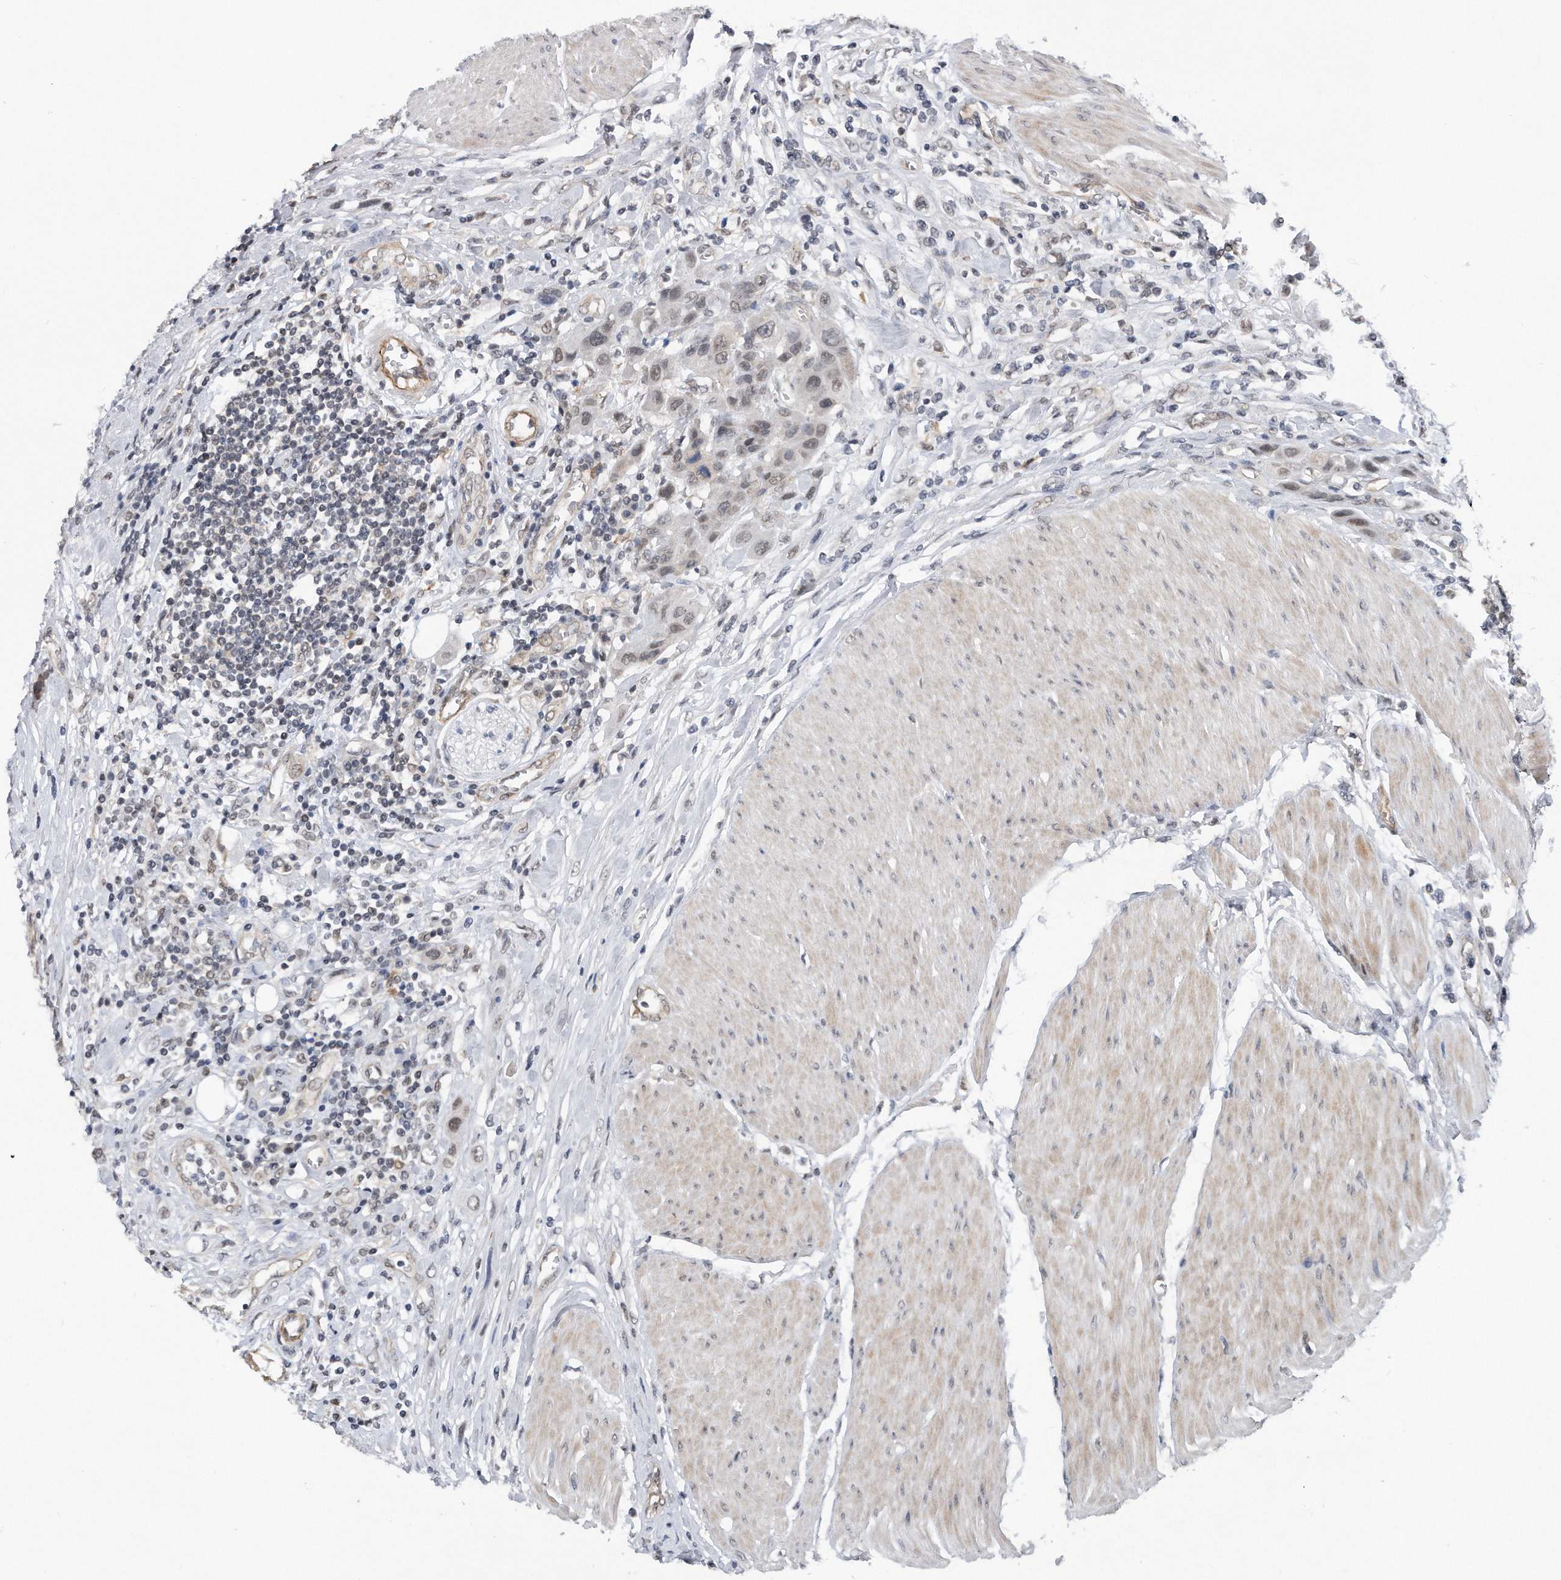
{"staining": {"intensity": "negative", "quantity": "none", "location": "none"}, "tissue": "urothelial cancer", "cell_type": "Tumor cells", "image_type": "cancer", "snomed": [{"axis": "morphology", "description": "Urothelial carcinoma, High grade"}, {"axis": "topography", "description": "Urinary bladder"}], "caption": "Tumor cells show no significant protein positivity in urothelial carcinoma (high-grade).", "gene": "TP53INP1", "patient": {"sex": "male", "age": 50}}